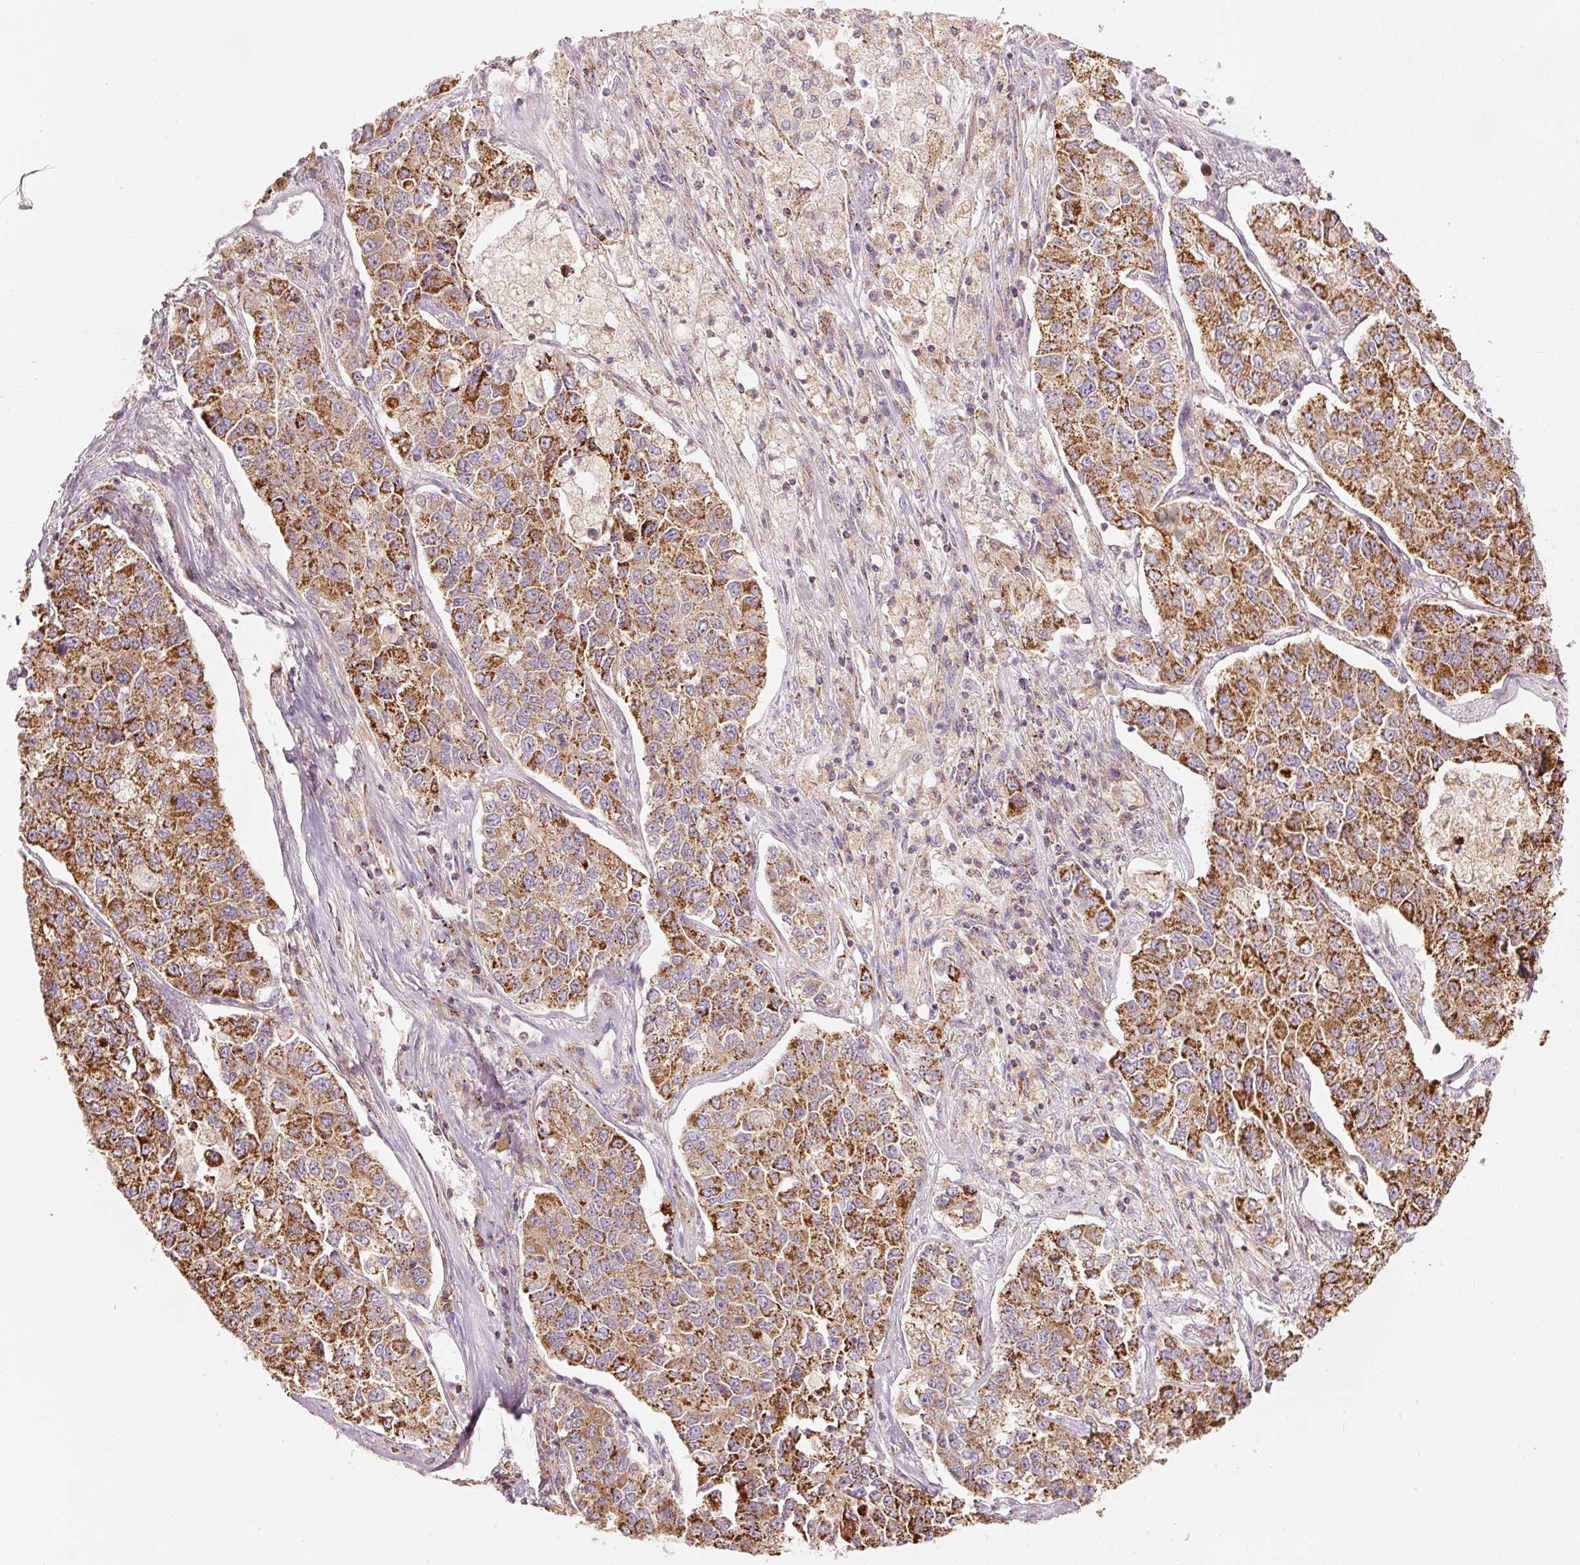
{"staining": {"intensity": "strong", "quantity": ">75%", "location": "cytoplasmic/membranous"}, "tissue": "lung cancer", "cell_type": "Tumor cells", "image_type": "cancer", "snomed": [{"axis": "morphology", "description": "Adenocarcinoma, NOS"}, {"axis": "topography", "description": "Lung"}], "caption": "Immunohistochemical staining of human adenocarcinoma (lung) displays high levels of strong cytoplasmic/membranous protein positivity in approximately >75% of tumor cells.", "gene": "C17orf98", "patient": {"sex": "male", "age": 49}}